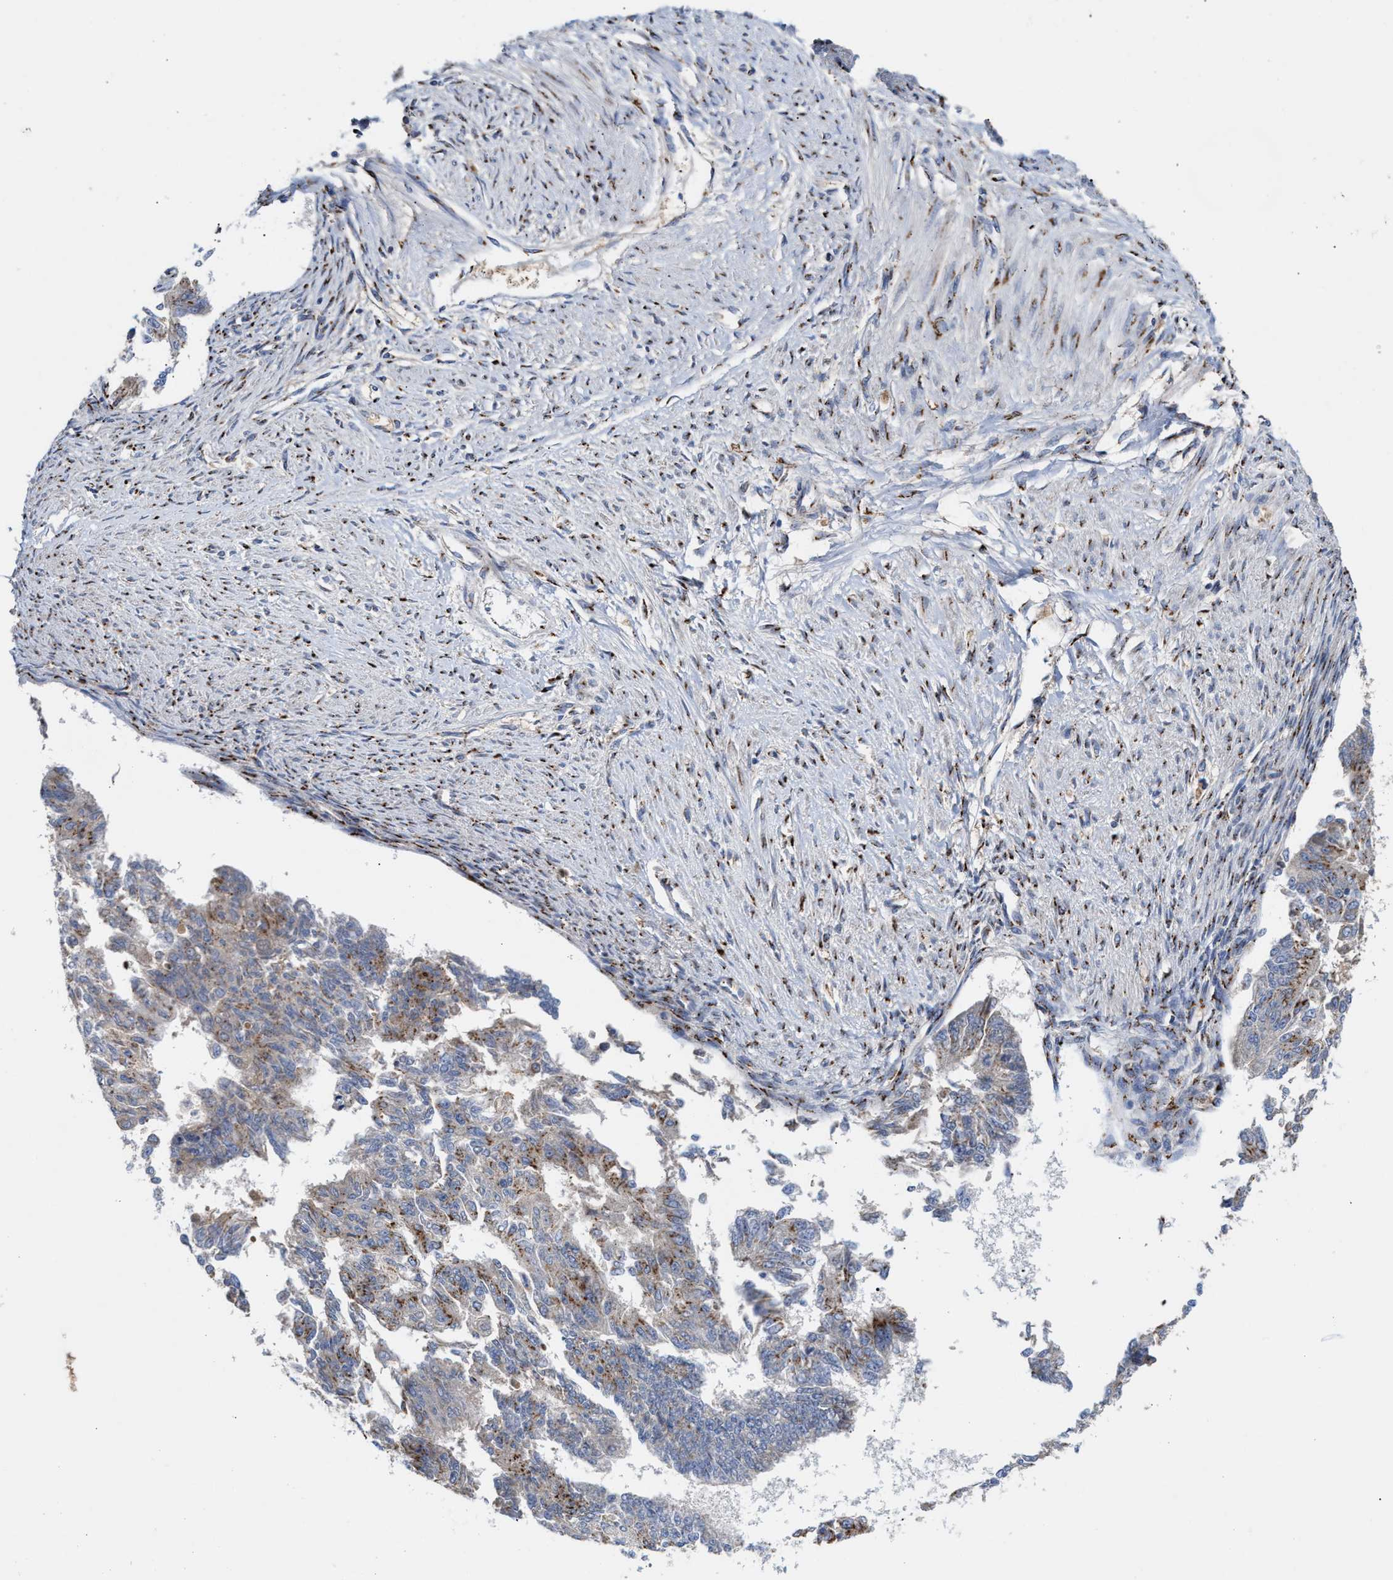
{"staining": {"intensity": "moderate", "quantity": "25%-75%", "location": "cytoplasmic/membranous"}, "tissue": "endometrial cancer", "cell_type": "Tumor cells", "image_type": "cancer", "snomed": [{"axis": "morphology", "description": "Adenocarcinoma, NOS"}, {"axis": "topography", "description": "Endometrium"}], "caption": "Tumor cells display moderate cytoplasmic/membranous expression in approximately 25%-75% of cells in endometrial cancer. (Brightfield microscopy of DAB IHC at high magnification).", "gene": "CCL2", "patient": {"sex": "female", "age": 32}}